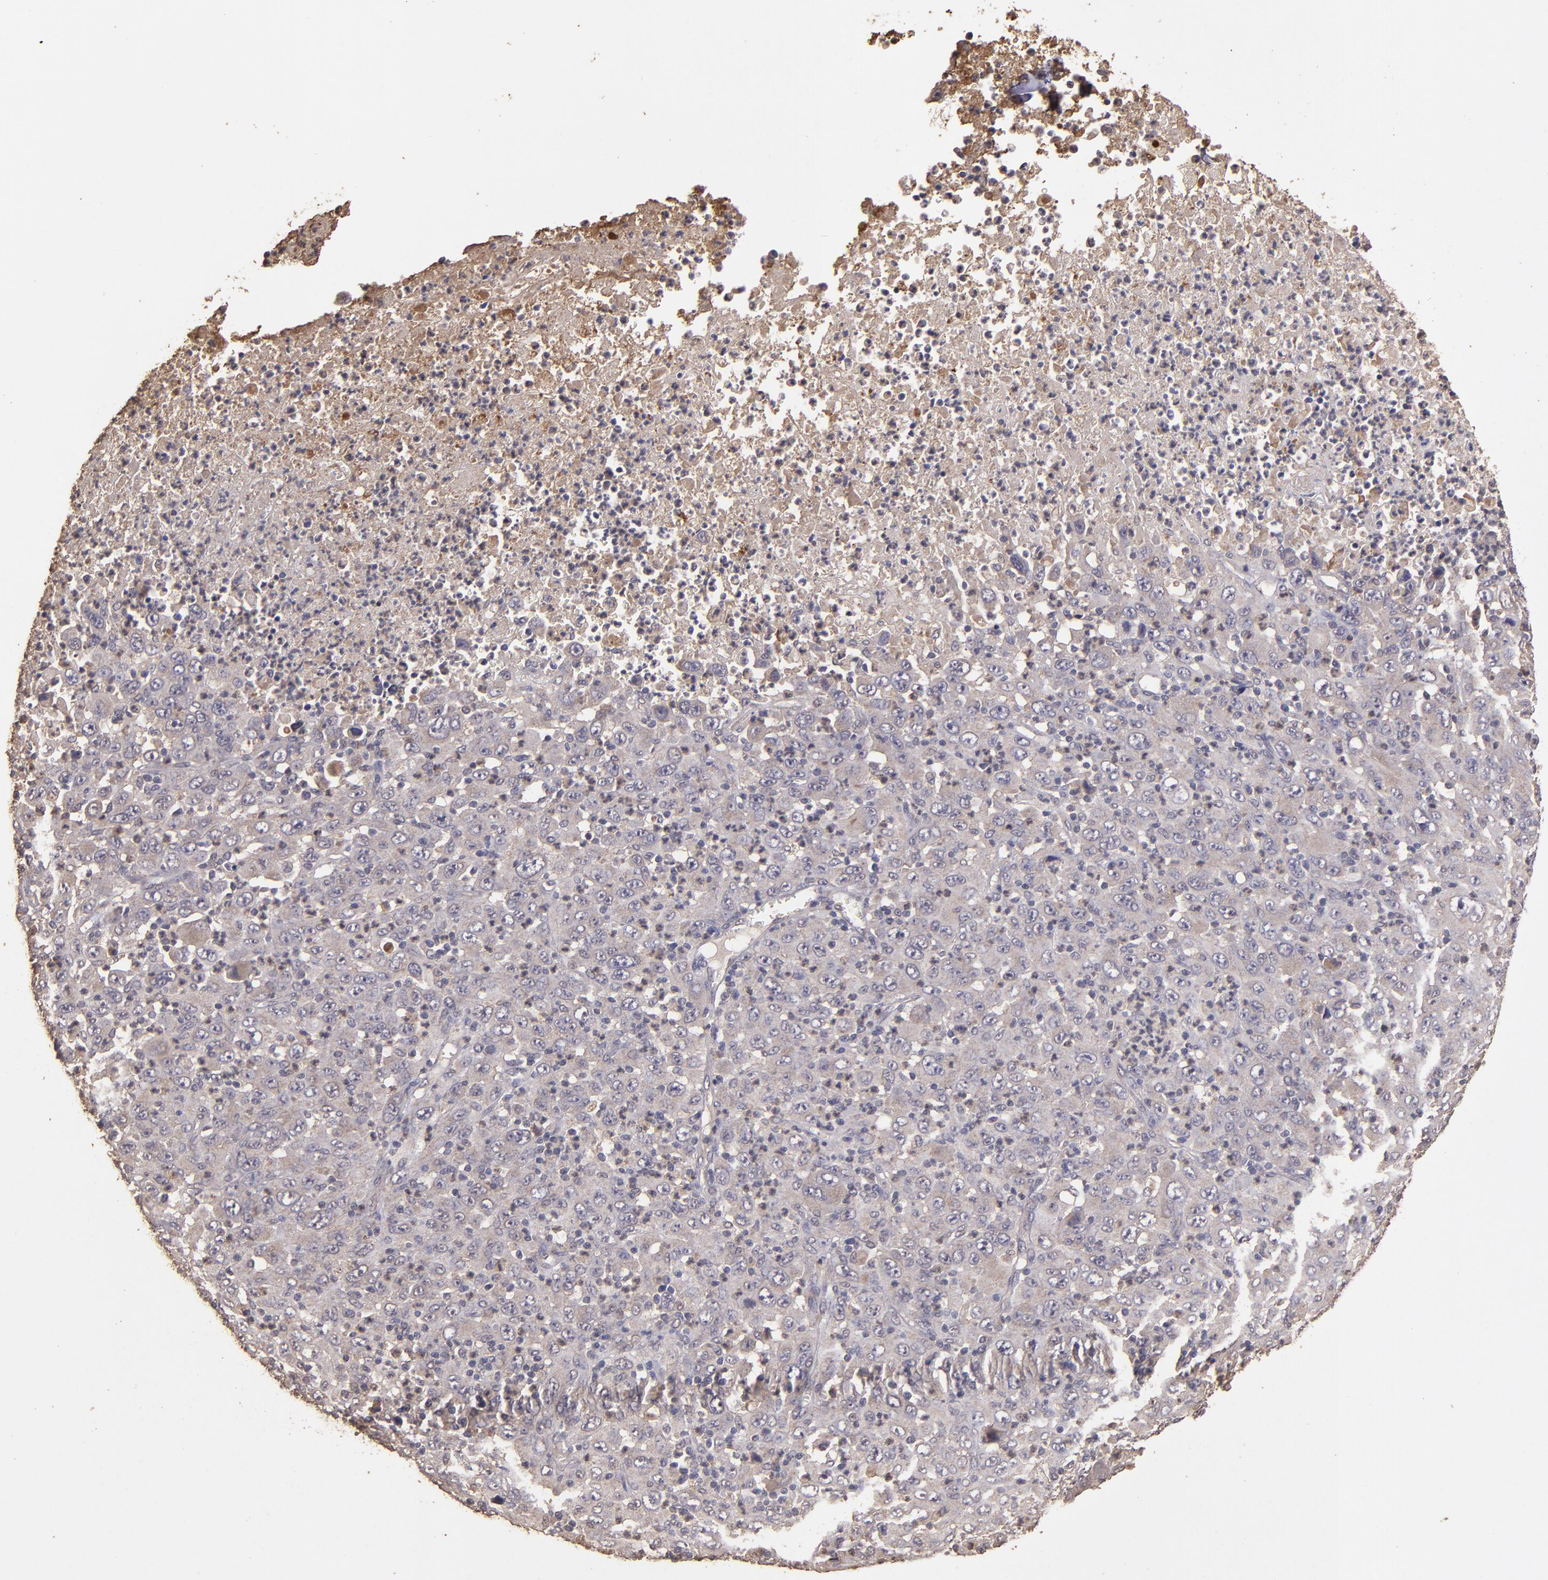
{"staining": {"intensity": "weak", "quantity": ">75%", "location": "cytoplasmic/membranous"}, "tissue": "melanoma", "cell_type": "Tumor cells", "image_type": "cancer", "snomed": [{"axis": "morphology", "description": "Malignant melanoma, Metastatic site"}, {"axis": "topography", "description": "Skin"}], "caption": "Tumor cells demonstrate low levels of weak cytoplasmic/membranous staining in about >75% of cells in human melanoma.", "gene": "HECTD1", "patient": {"sex": "female", "age": 56}}